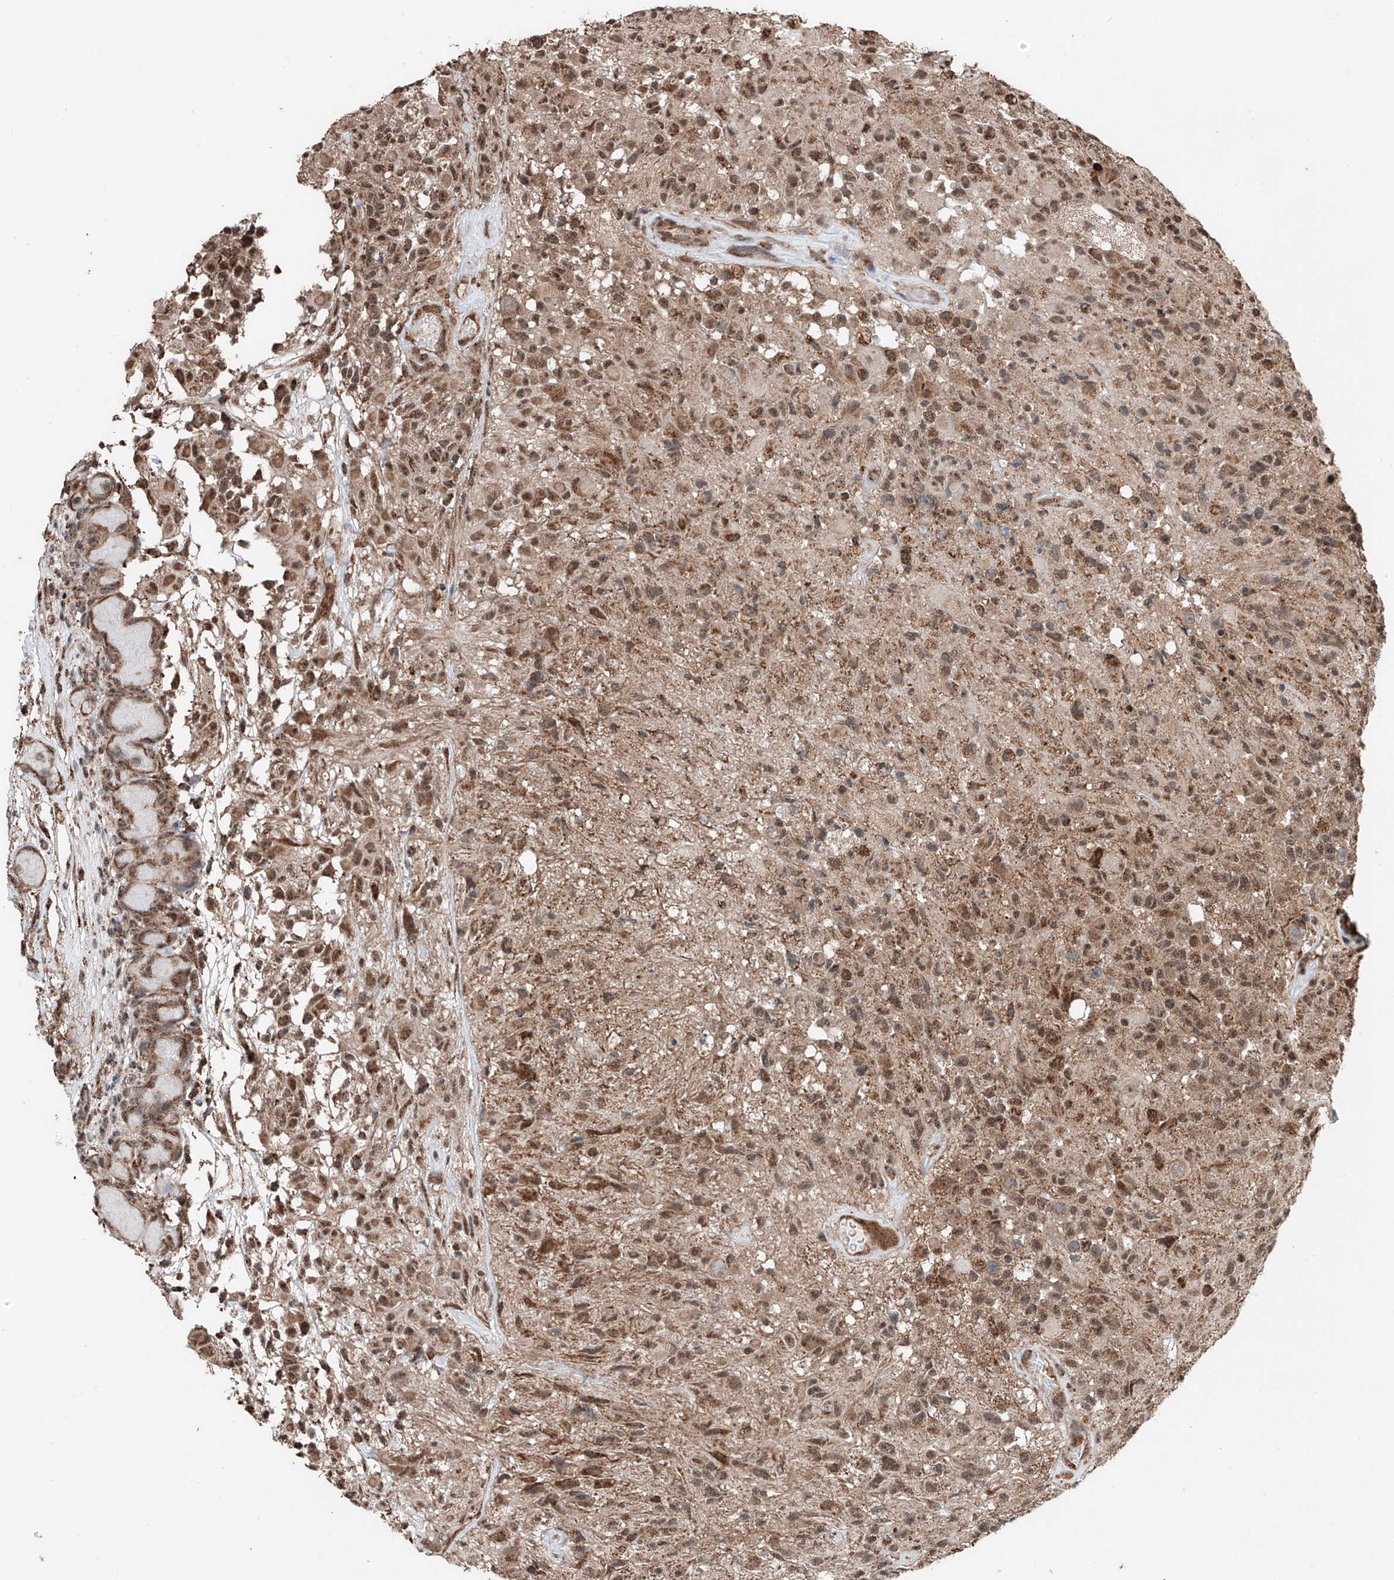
{"staining": {"intensity": "moderate", "quantity": ">75%", "location": "nuclear"}, "tissue": "glioma", "cell_type": "Tumor cells", "image_type": "cancer", "snomed": [{"axis": "morphology", "description": "Glioma, malignant, High grade"}, {"axis": "morphology", "description": "Glioblastoma, NOS"}, {"axis": "topography", "description": "Brain"}], "caption": "Human glioma stained with a brown dye shows moderate nuclear positive staining in approximately >75% of tumor cells.", "gene": "ZNF445", "patient": {"sex": "male", "age": 60}}